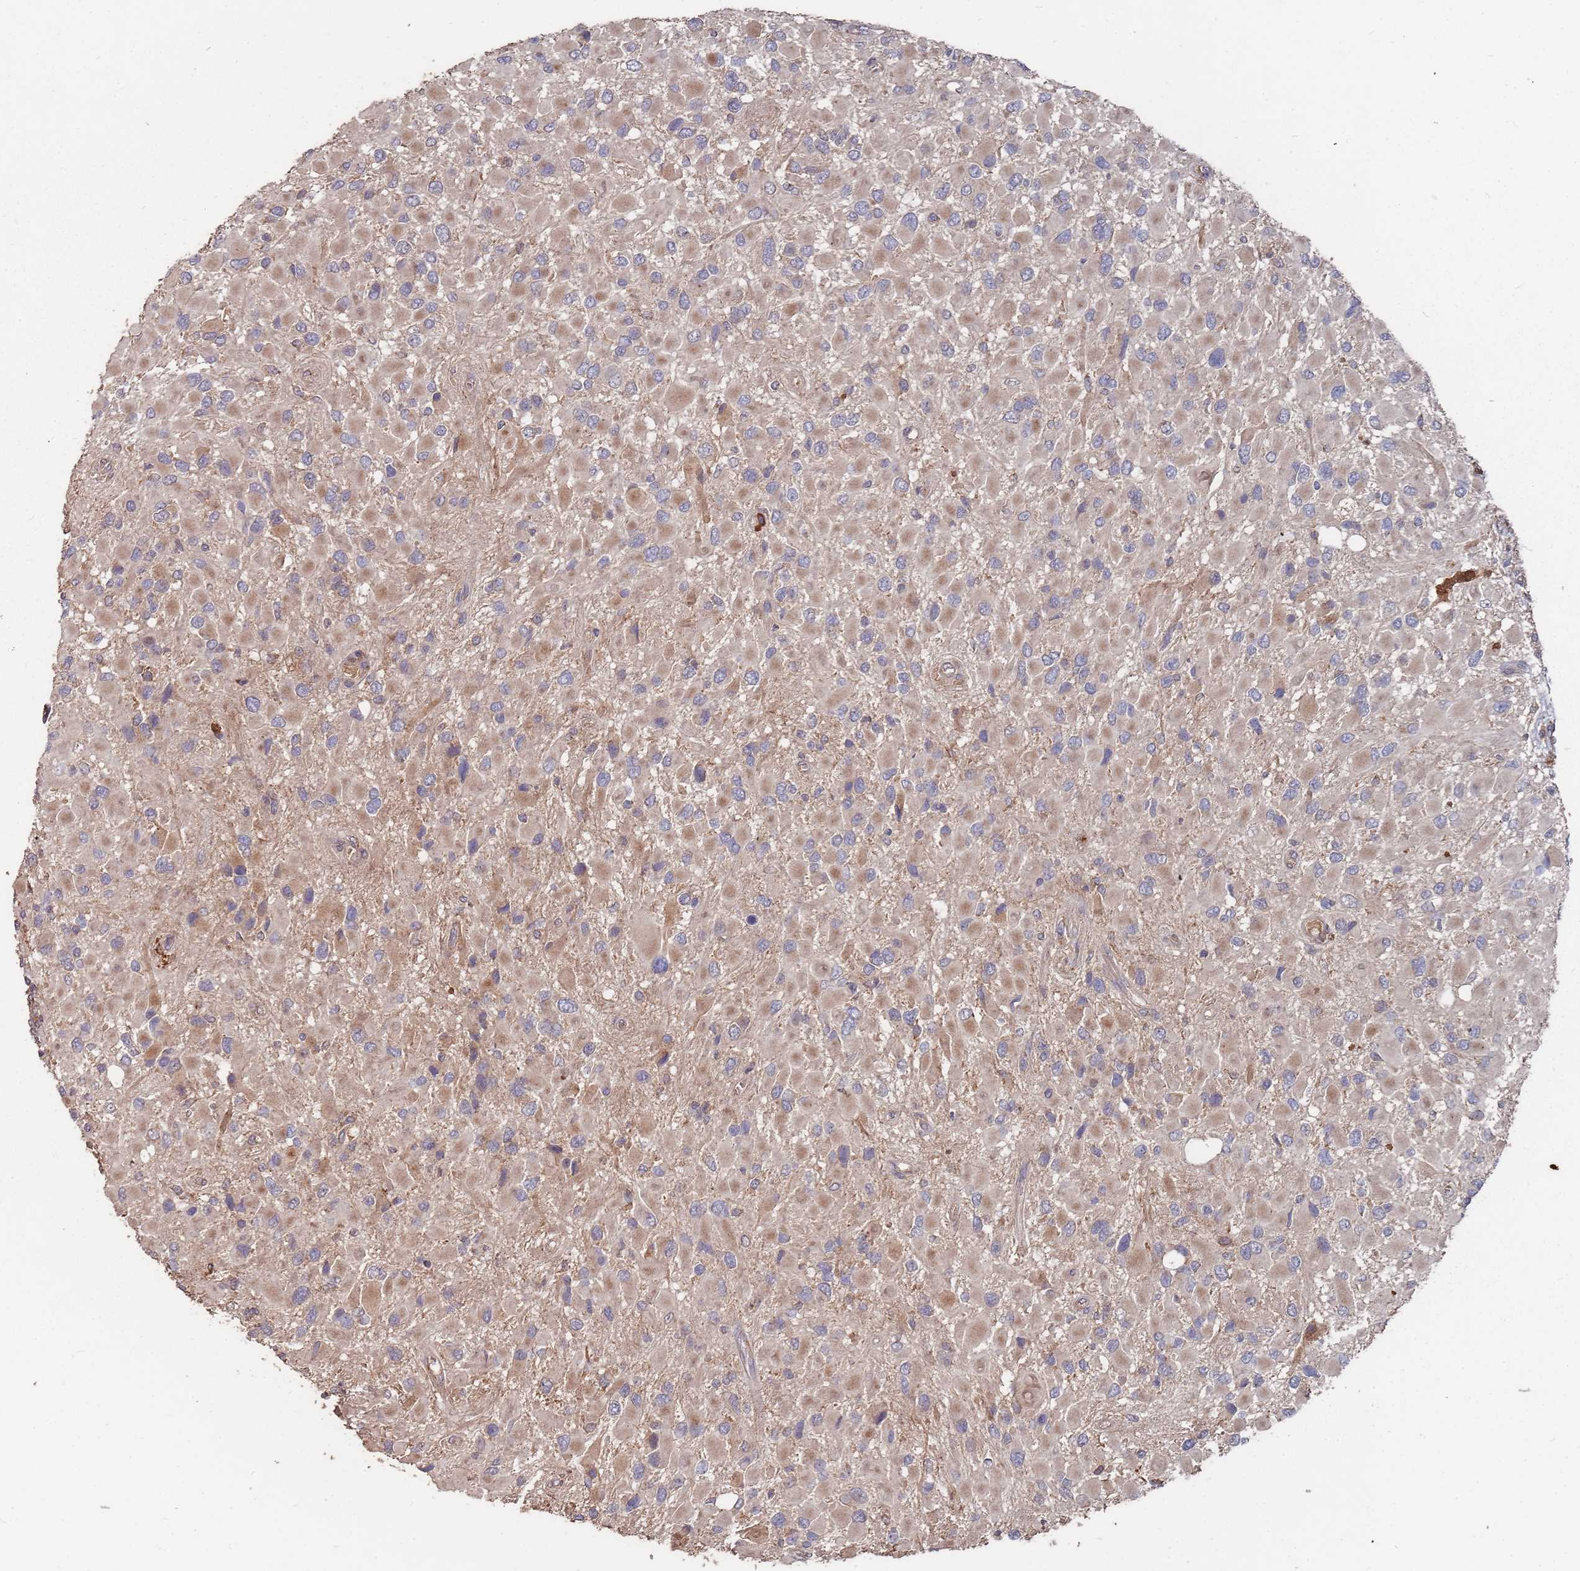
{"staining": {"intensity": "moderate", "quantity": "<25%", "location": "cytoplasmic/membranous"}, "tissue": "glioma", "cell_type": "Tumor cells", "image_type": "cancer", "snomed": [{"axis": "morphology", "description": "Glioma, malignant, High grade"}, {"axis": "topography", "description": "Brain"}], "caption": "Immunohistochemistry of malignant glioma (high-grade) shows low levels of moderate cytoplasmic/membranous staining in approximately <25% of tumor cells.", "gene": "ATG5", "patient": {"sex": "male", "age": 53}}